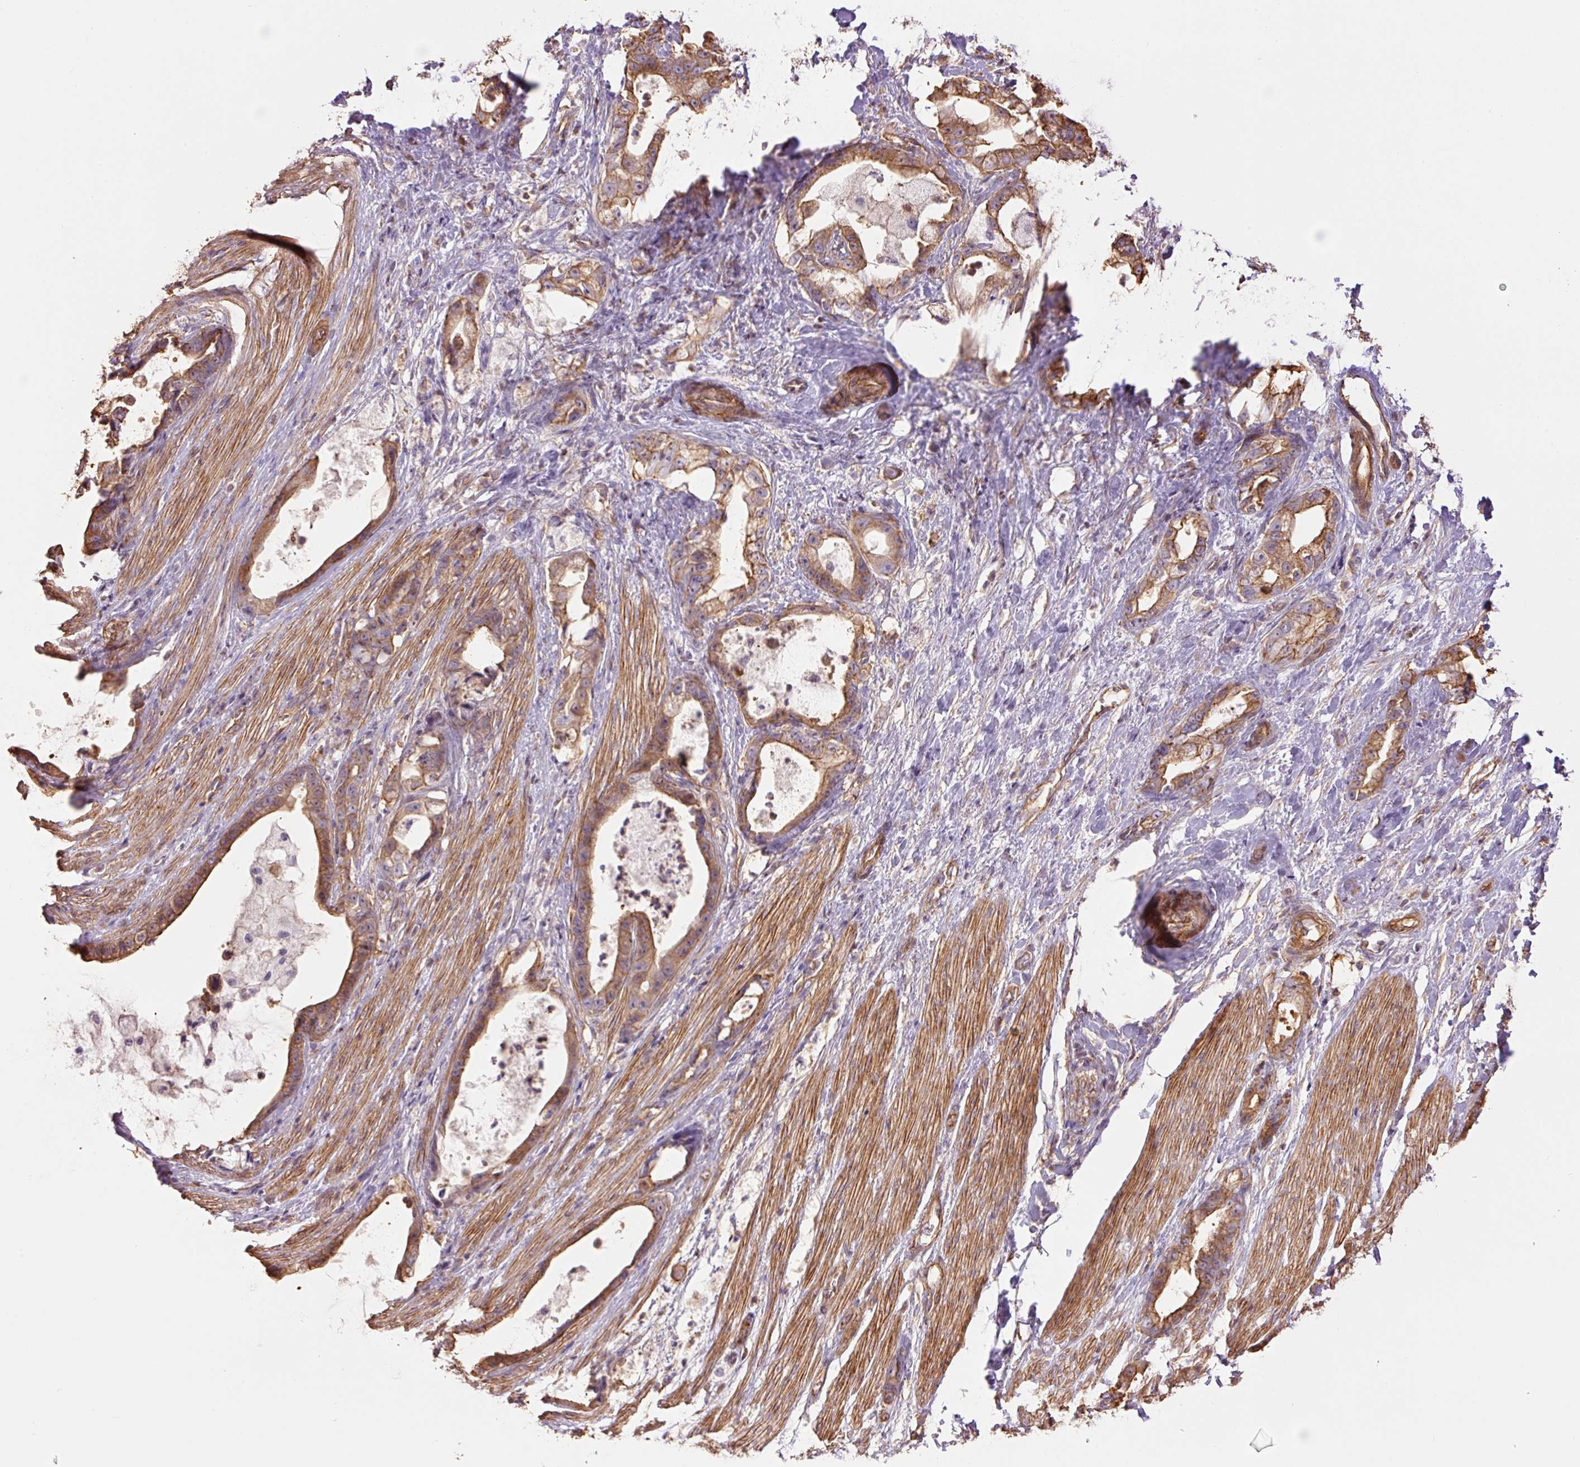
{"staining": {"intensity": "moderate", "quantity": ">75%", "location": "cytoplasmic/membranous"}, "tissue": "stomach cancer", "cell_type": "Tumor cells", "image_type": "cancer", "snomed": [{"axis": "morphology", "description": "Adenocarcinoma, NOS"}, {"axis": "topography", "description": "Stomach"}], "caption": "Immunohistochemistry of human stomach cancer (adenocarcinoma) shows medium levels of moderate cytoplasmic/membranous staining in approximately >75% of tumor cells. Immunohistochemistry (ihc) stains the protein of interest in brown and the nuclei are stained blue.", "gene": "PPP1R1B", "patient": {"sex": "male", "age": 55}}